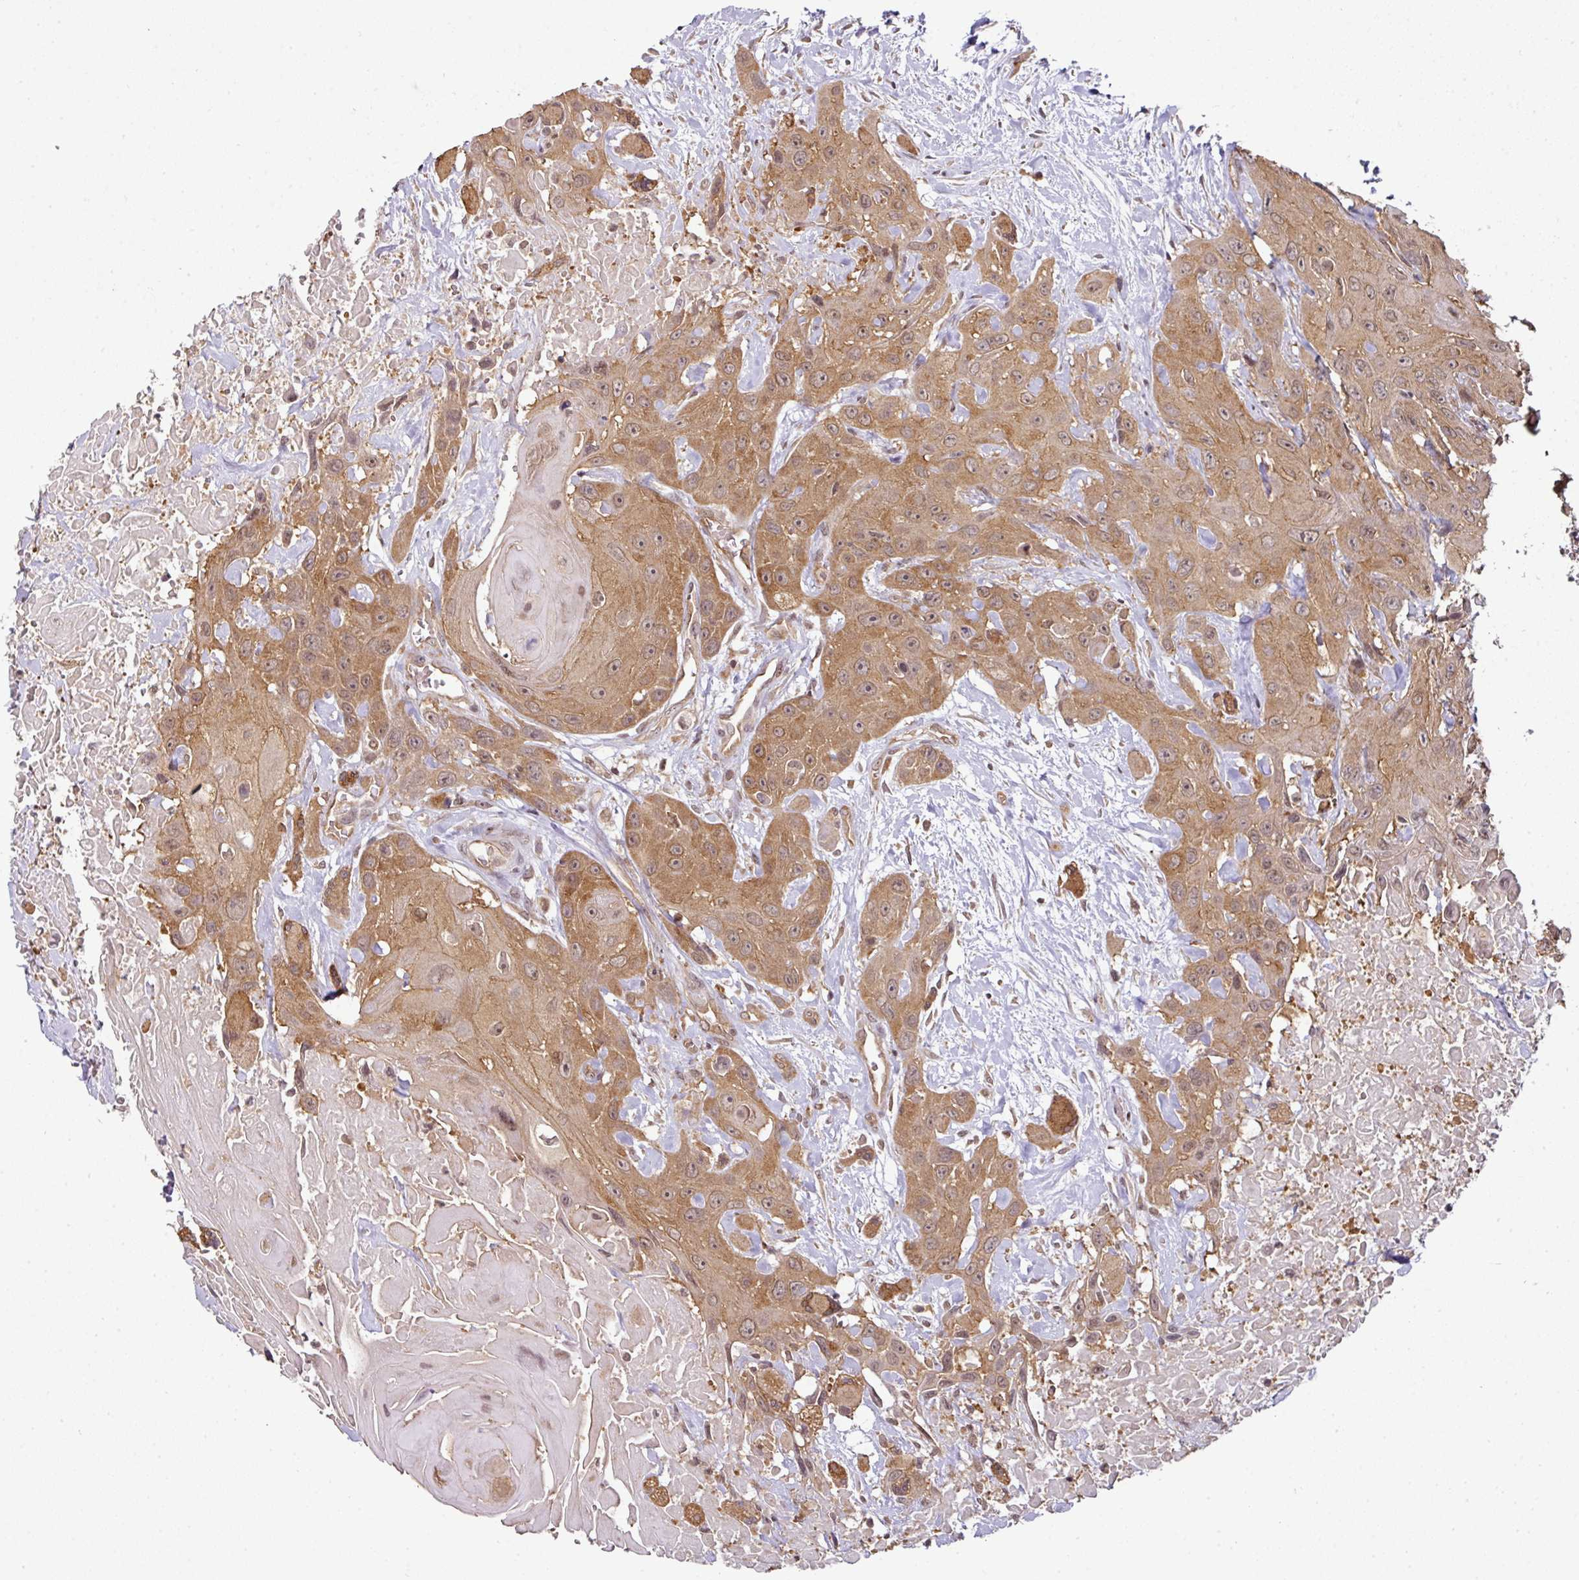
{"staining": {"intensity": "moderate", "quantity": ">75%", "location": "cytoplasmic/membranous"}, "tissue": "head and neck cancer", "cell_type": "Tumor cells", "image_type": "cancer", "snomed": [{"axis": "morphology", "description": "Squamous cell carcinoma, NOS"}, {"axis": "topography", "description": "Head-Neck"}], "caption": "Immunohistochemistry (DAB (3,3'-diaminobenzidine)) staining of head and neck cancer shows moderate cytoplasmic/membranous protein expression in approximately >75% of tumor cells.", "gene": "ANKRD18A", "patient": {"sex": "male", "age": 81}}